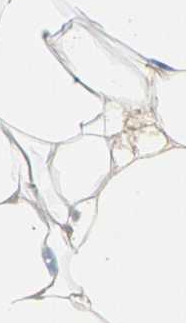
{"staining": {"intensity": "negative", "quantity": "none", "location": "none"}, "tissue": "adipose tissue", "cell_type": "Adipocytes", "image_type": "normal", "snomed": [{"axis": "morphology", "description": "Normal tissue, NOS"}, {"axis": "topography", "description": "Breast"}, {"axis": "topography", "description": "Adipose tissue"}], "caption": "Human adipose tissue stained for a protein using immunohistochemistry (IHC) shows no staining in adipocytes.", "gene": "ECRG4", "patient": {"sex": "female", "age": 25}}